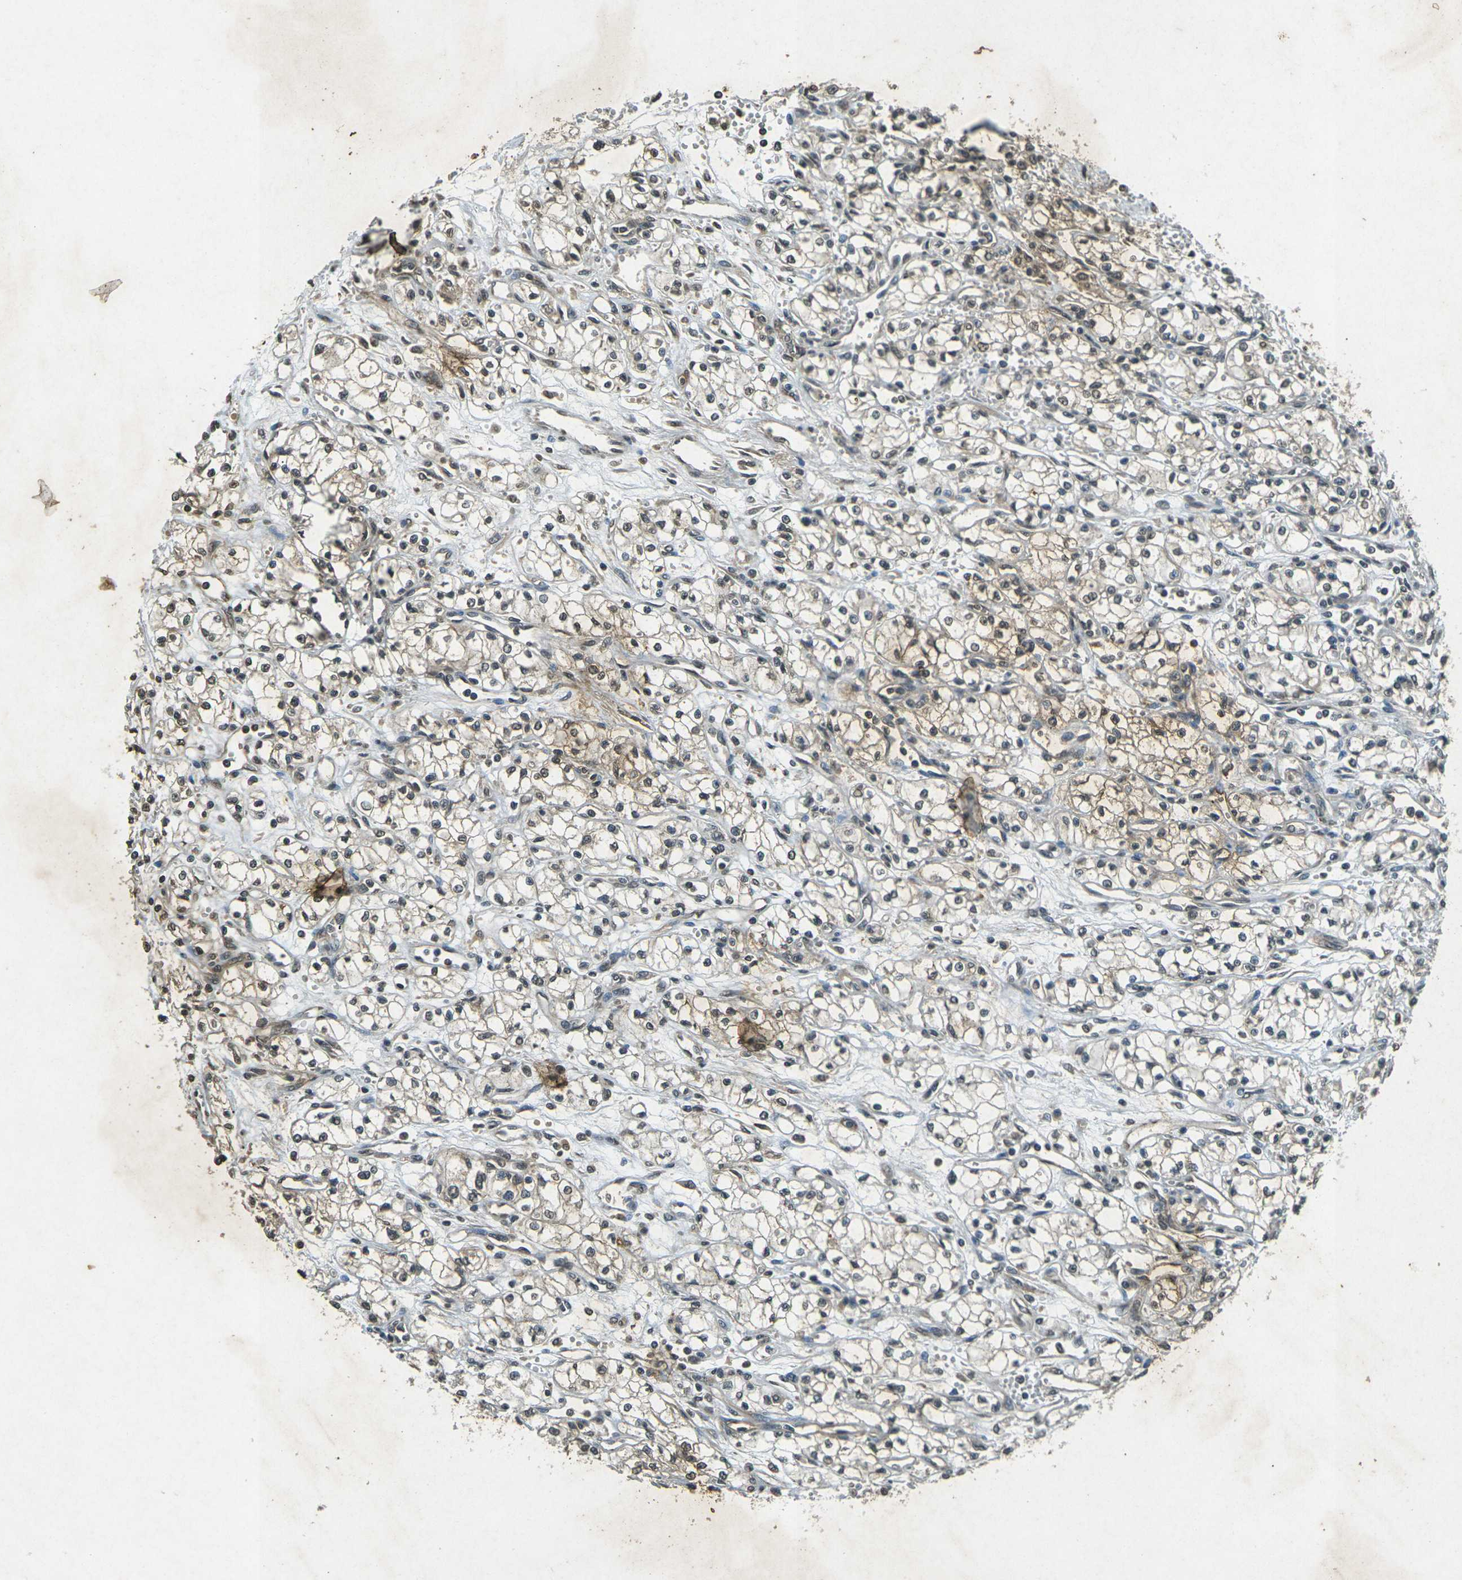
{"staining": {"intensity": "weak", "quantity": "25%-75%", "location": "cytoplasmic/membranous"}, "tissue": "renal cancer", "cell_type": "Tumor cells", "image_type": "cancer", "snomed": [{"axis": "morphology", "description": "Normal tissue, NOS"}, {"axis": "morphology", "description": "Adenocarcinoma, NOS"}, {"axis": "topography", "description": "Kidney"}], "caption": "Immunohistochemical staining of renal cancer displays weak cytoplasmic/membranous protein positivity in approximately 25%-75% of tumor cells.", "gene": "PDE2A", "patient": {"sex": "male", "age": 59}}